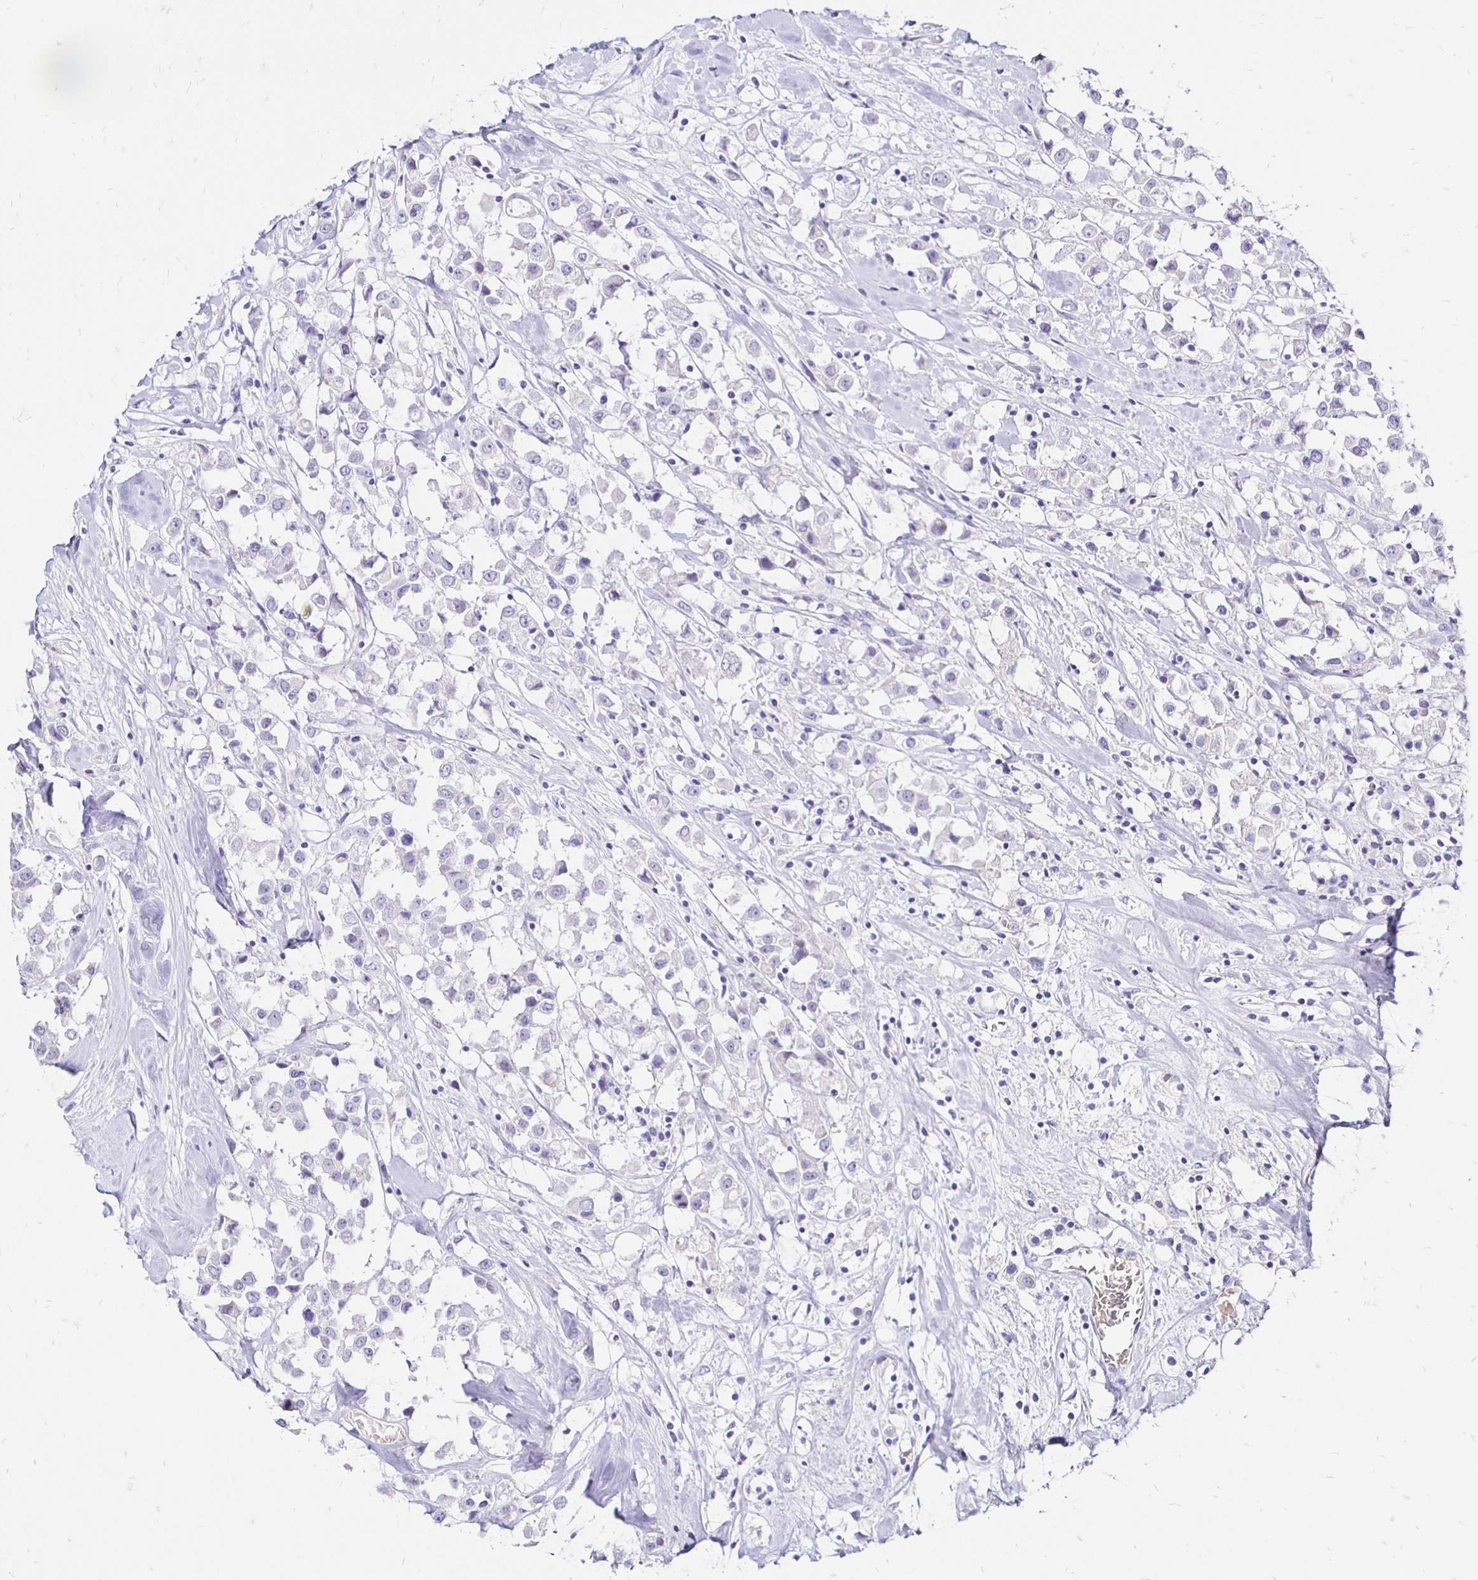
{"staining": {"intensity": "negative", "quantity": "none", "location": "none"}, "tissue": "breast cancer", "cell_type": "Tumor cells", "image_type": "cancer", "snomed": [{"axis": "morphology", "description": "Duct carcinoma"}, {"axis": "topography", "description": "Breast"}], "caption": "High power microscopy histopathology image of an immunohistochemistry histopathology image of breast cancer (intraductal carcinoma), revealing no significant staining in tumor cells.", "gene": "IRGC", "patient": {"sex": "female", "age": 61}}